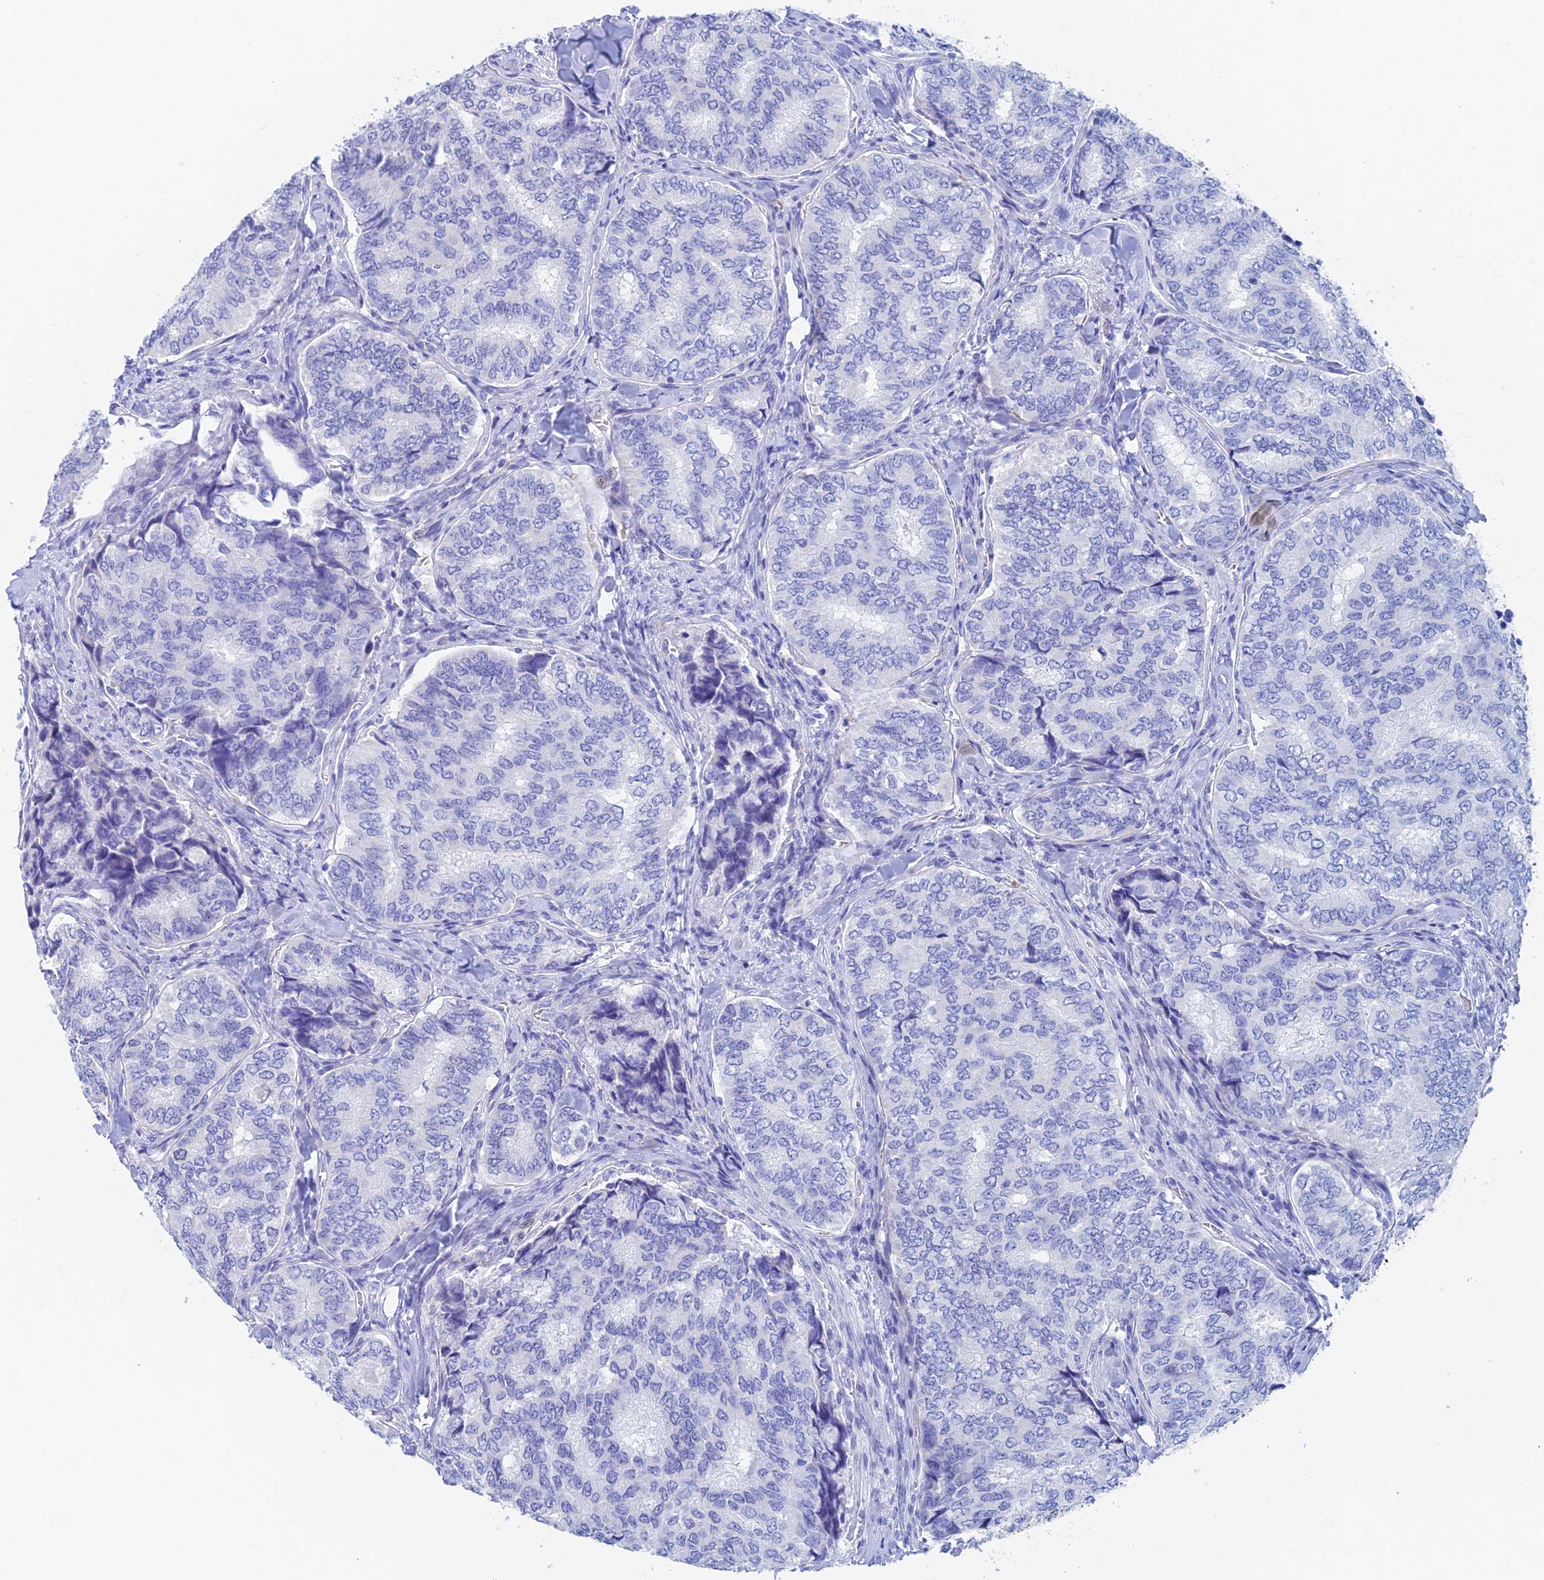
{"staining": {"intensity": "negative", "quantity": "none", "location": "none"}, "tissue": "thyroid cancer", "cell_type": "Tumor cells", "image_type": "cancer", "snomed": [{"axis": "morphology", "description": "Papillary adenocarcinoma, NOS"}, {"axis": "topography", "description": "Thyroid gland"}], "caption": "This is an IHC histopathology image of human thyroid papillary adenocarcinoma. There is no positivity in tumor cells.", "gene": "PSMC3IP", "patient": {"sex": "female", "age": 35}}